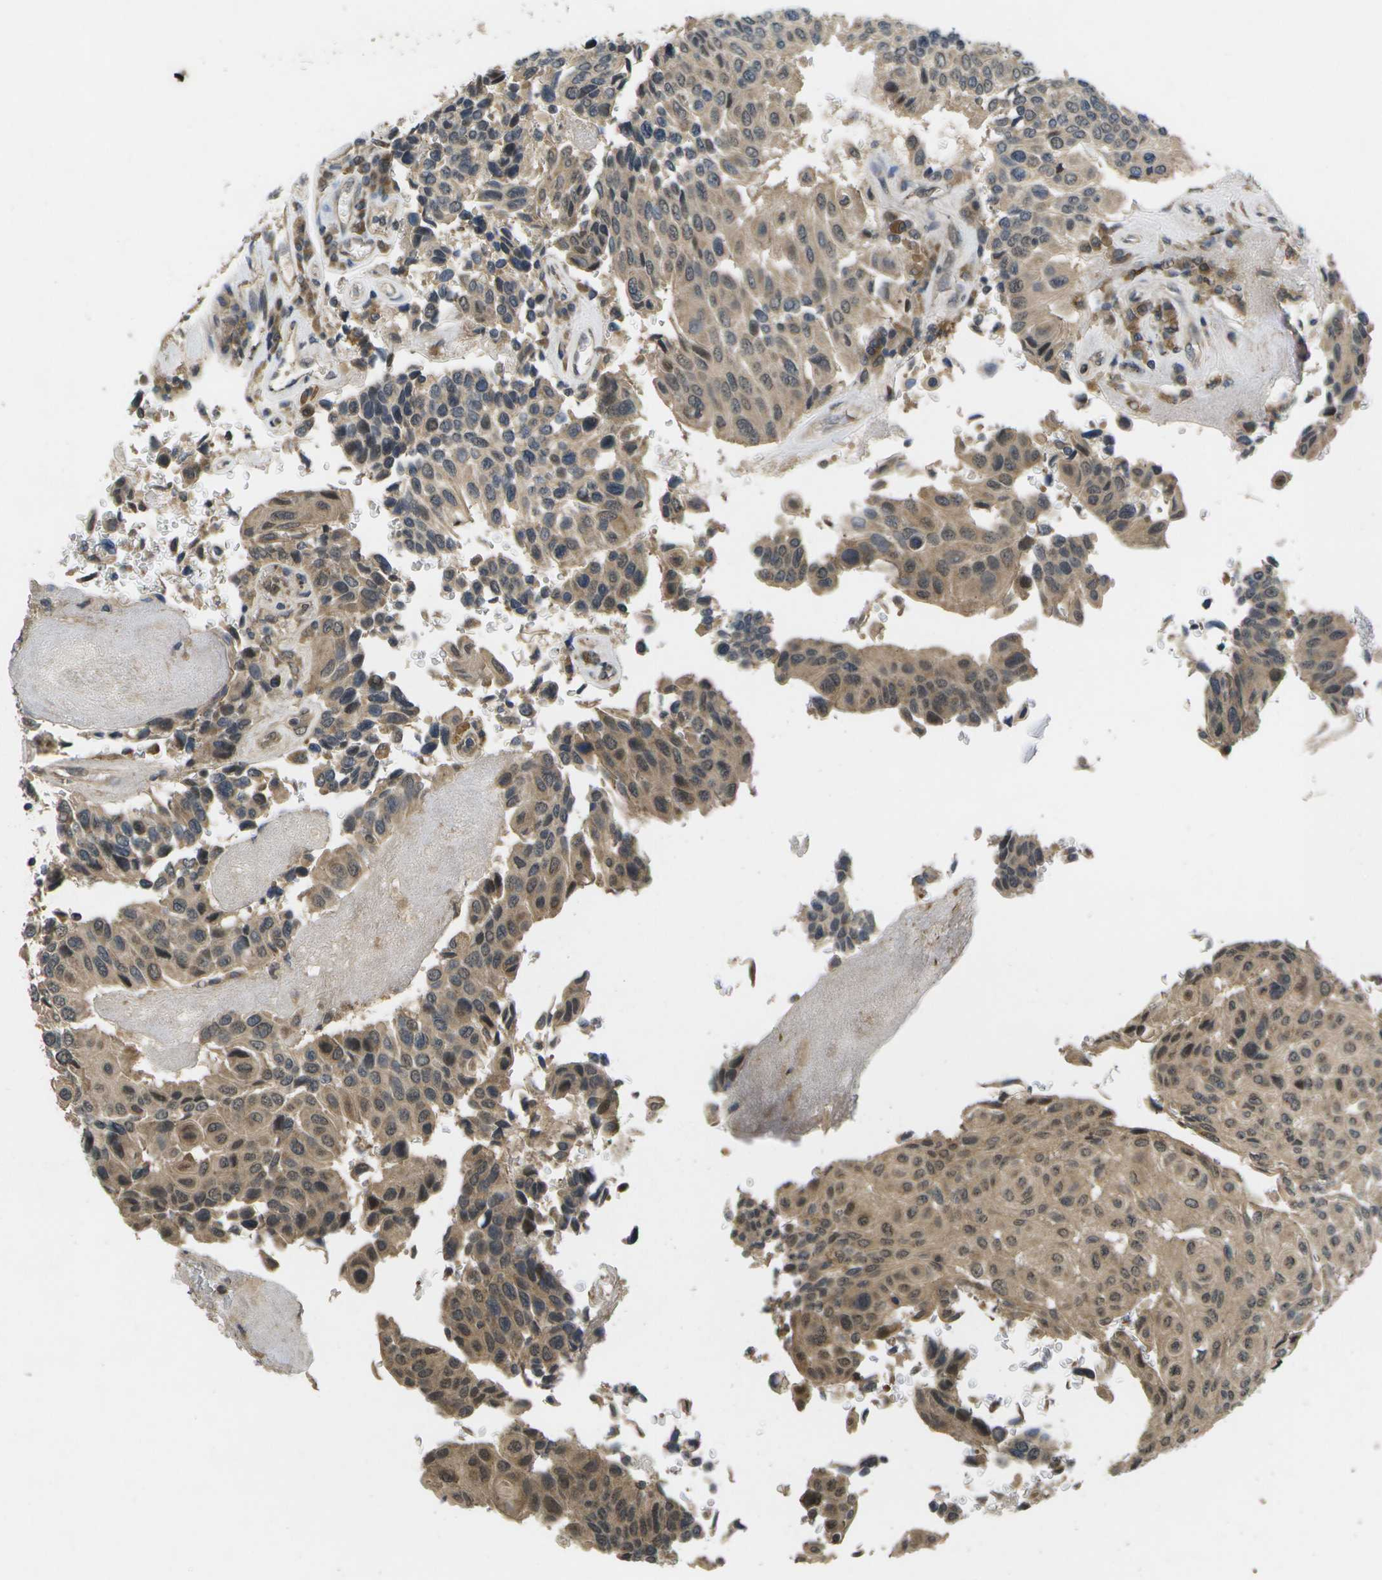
{"staining": {"intensity": "weak", "quantity": ">75%", "location": "cytoplasmic/membranous,nuclear"}, "tissue": "urothelial cancer", "cell_type": "Tumor cells", "image_type": "cancer", "snomed": [{"axis": "morphology", "description": "Urothelial carcinoma, High grade"}, {"axis": "topography", "description": "Urinary bladder"}], "caption": "Tumor cells demonstrate low levels of weak cytoplasmic/membranous and nuclear staining in about >75% of cells in human urothelial carcinoma (high-grade).", "gene": "ALAS1", "patient": {"sex": "male", "age": 66}}